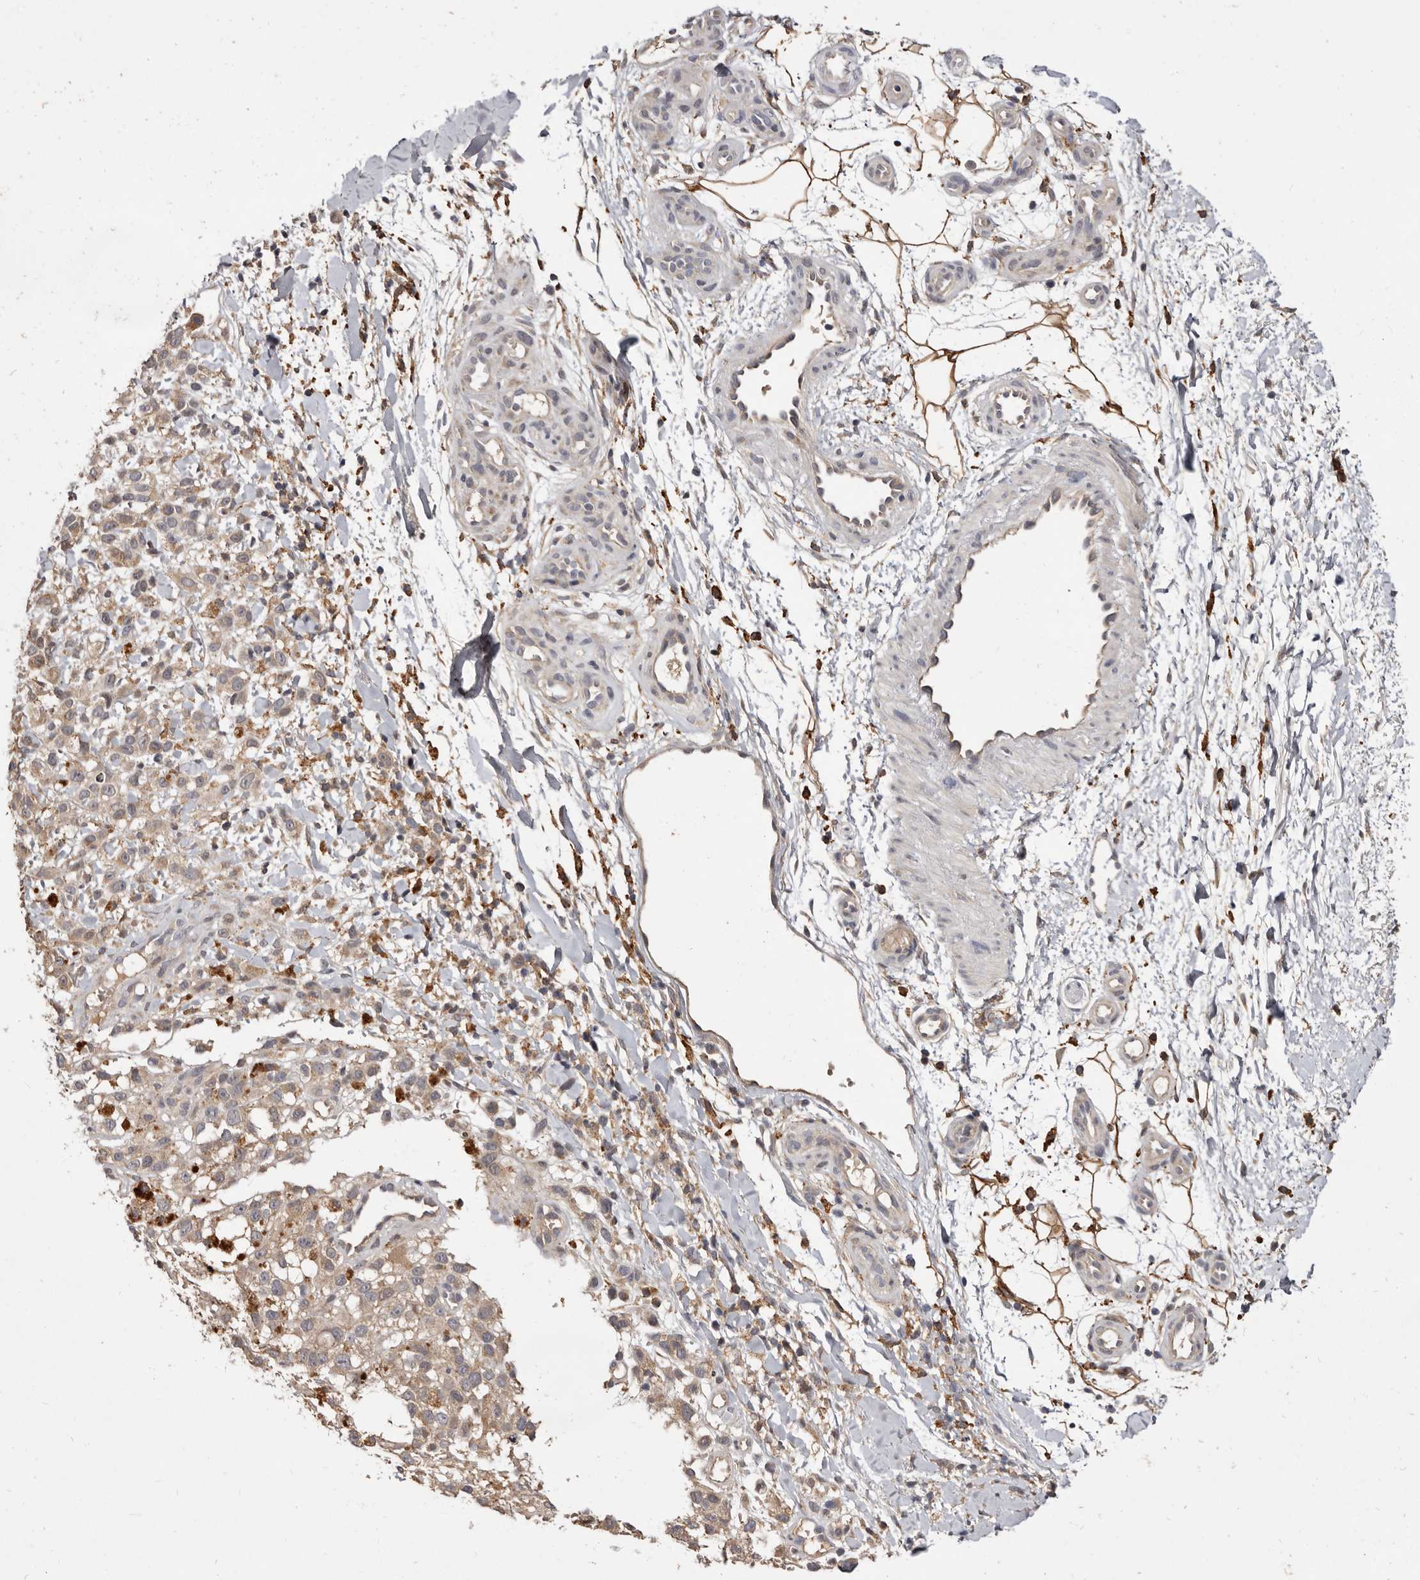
{"staining": {"intensity": "weak", "quantity": ">75%", "location": "cytoplasmic/membranous"}, "tissue": "melanoma", "cell_type": "Tumor cells", "image_type": "cancer", "snomed": [{"axis": "morphology", "description": "Malignant melanoma, Metastatic site"}, {"axis": "topography", "description": "Skin"}], "caption": "Tumor cells exhibit low levels of weak cytoplasmic/membranous positivity in about >75% of cells in malignant melanoma (metastatic site). The staining is performed using DAB brown chromogen to label protein expression. The nuclei are counter-stained blue using hematoxylin.", "gene": "INAVA", "patient": {"sex": "female", "age": 72}}